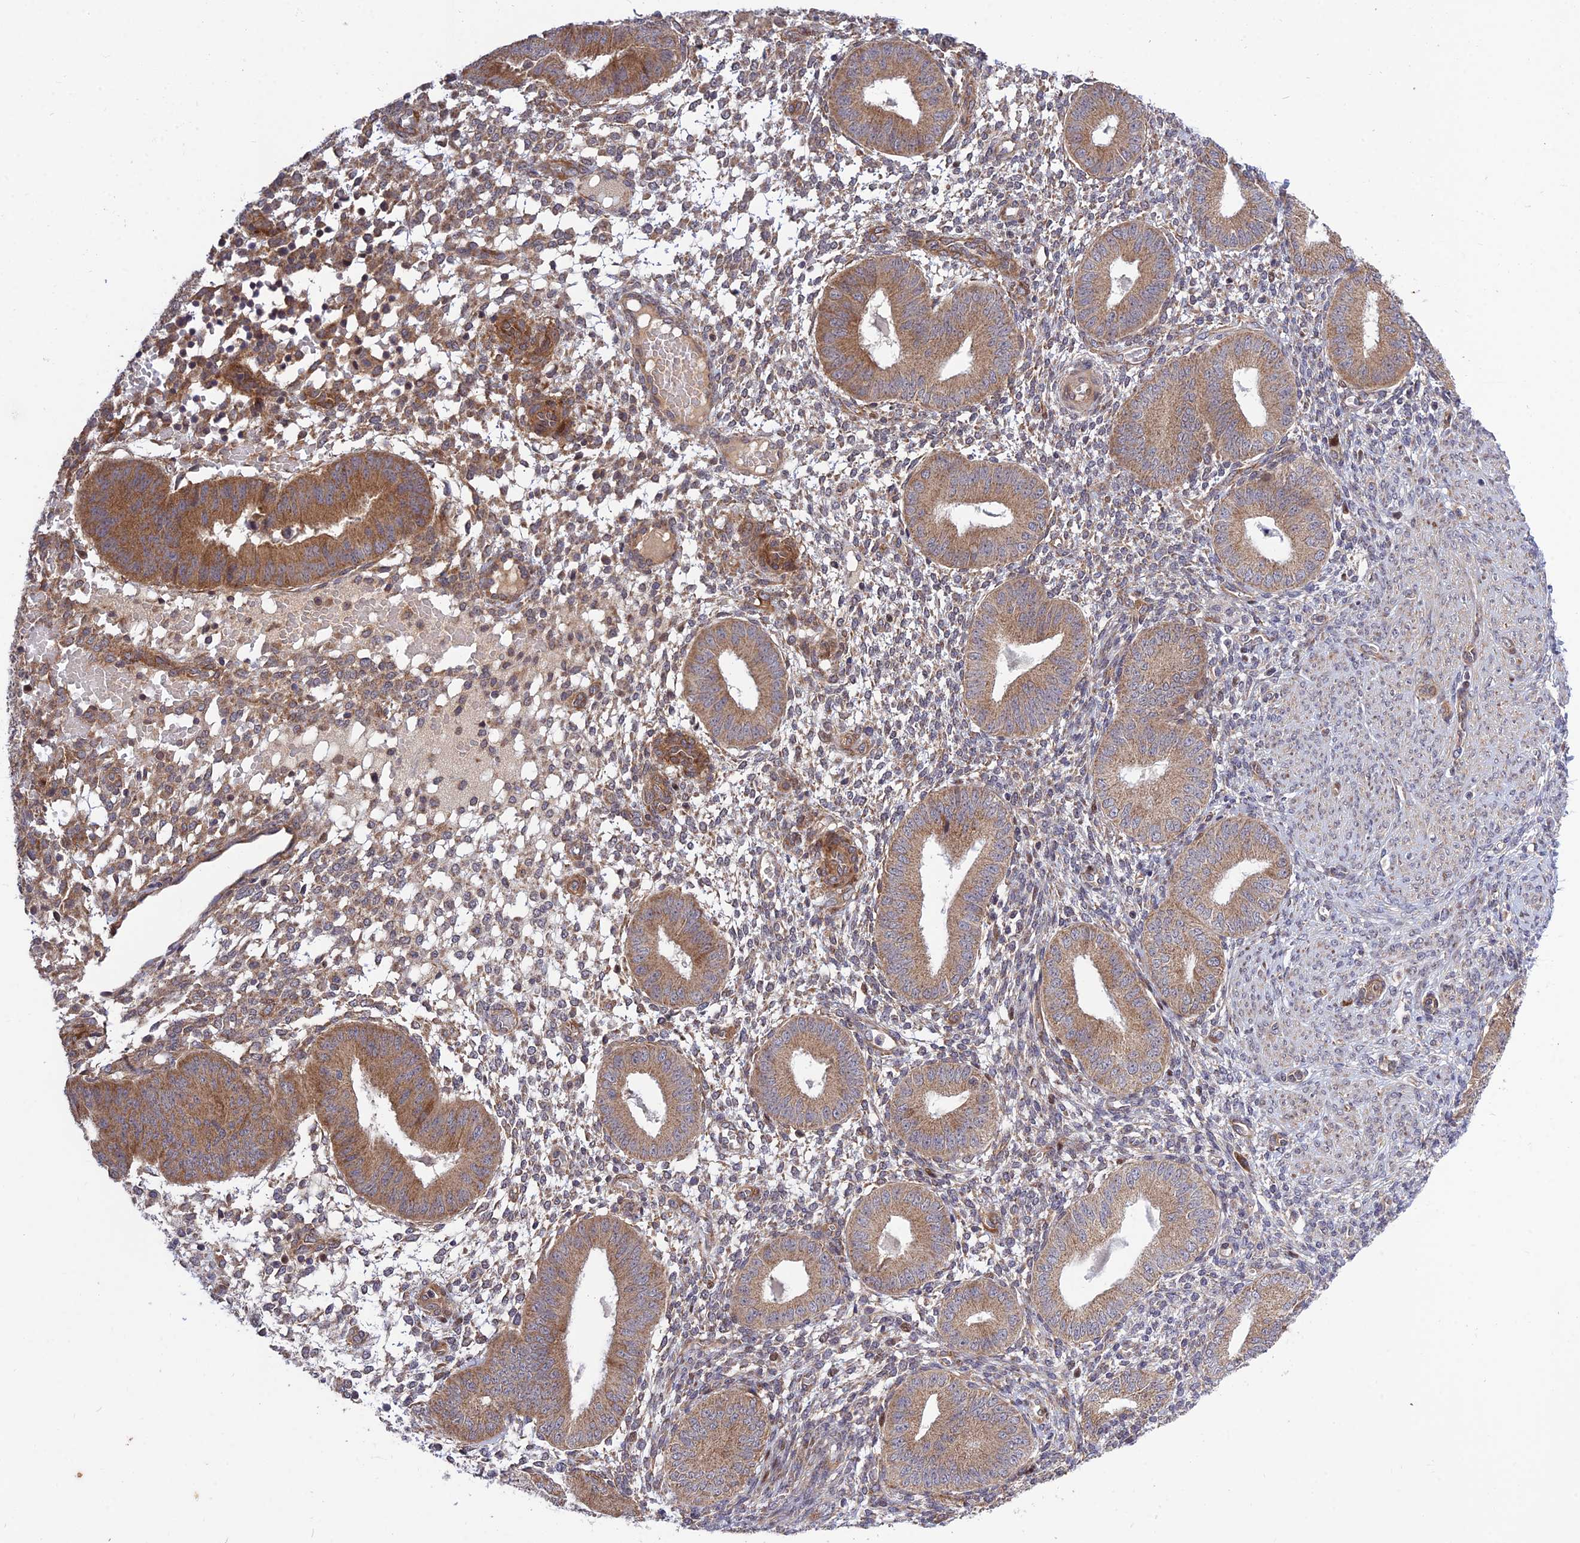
{"staining": {"intensity": "moderate", "quantity": "<25%", "location": "cytoplasmic/membranous"}, "tissue": "endometrium", "cell_type": "Cells in endometrial stroma", "image_type": "normal", "snomed": [{"axis": "morphology", "description": "Normal tissue, NOS"}, {"axis": "topography", "description": "Endometrium"}], "caption": "IHC of normal human endometrium displays low levels of moderate cytoplasmic/membranous expression in about <25% of cells in endometrial stroma. The staining is performed using DAB brown chromogen to label protein expression. The nuclei are counter-stained blue using hematoxylin.", "gene": "PLEKHG2", "patient": {"sex": "female", "age": 49}}